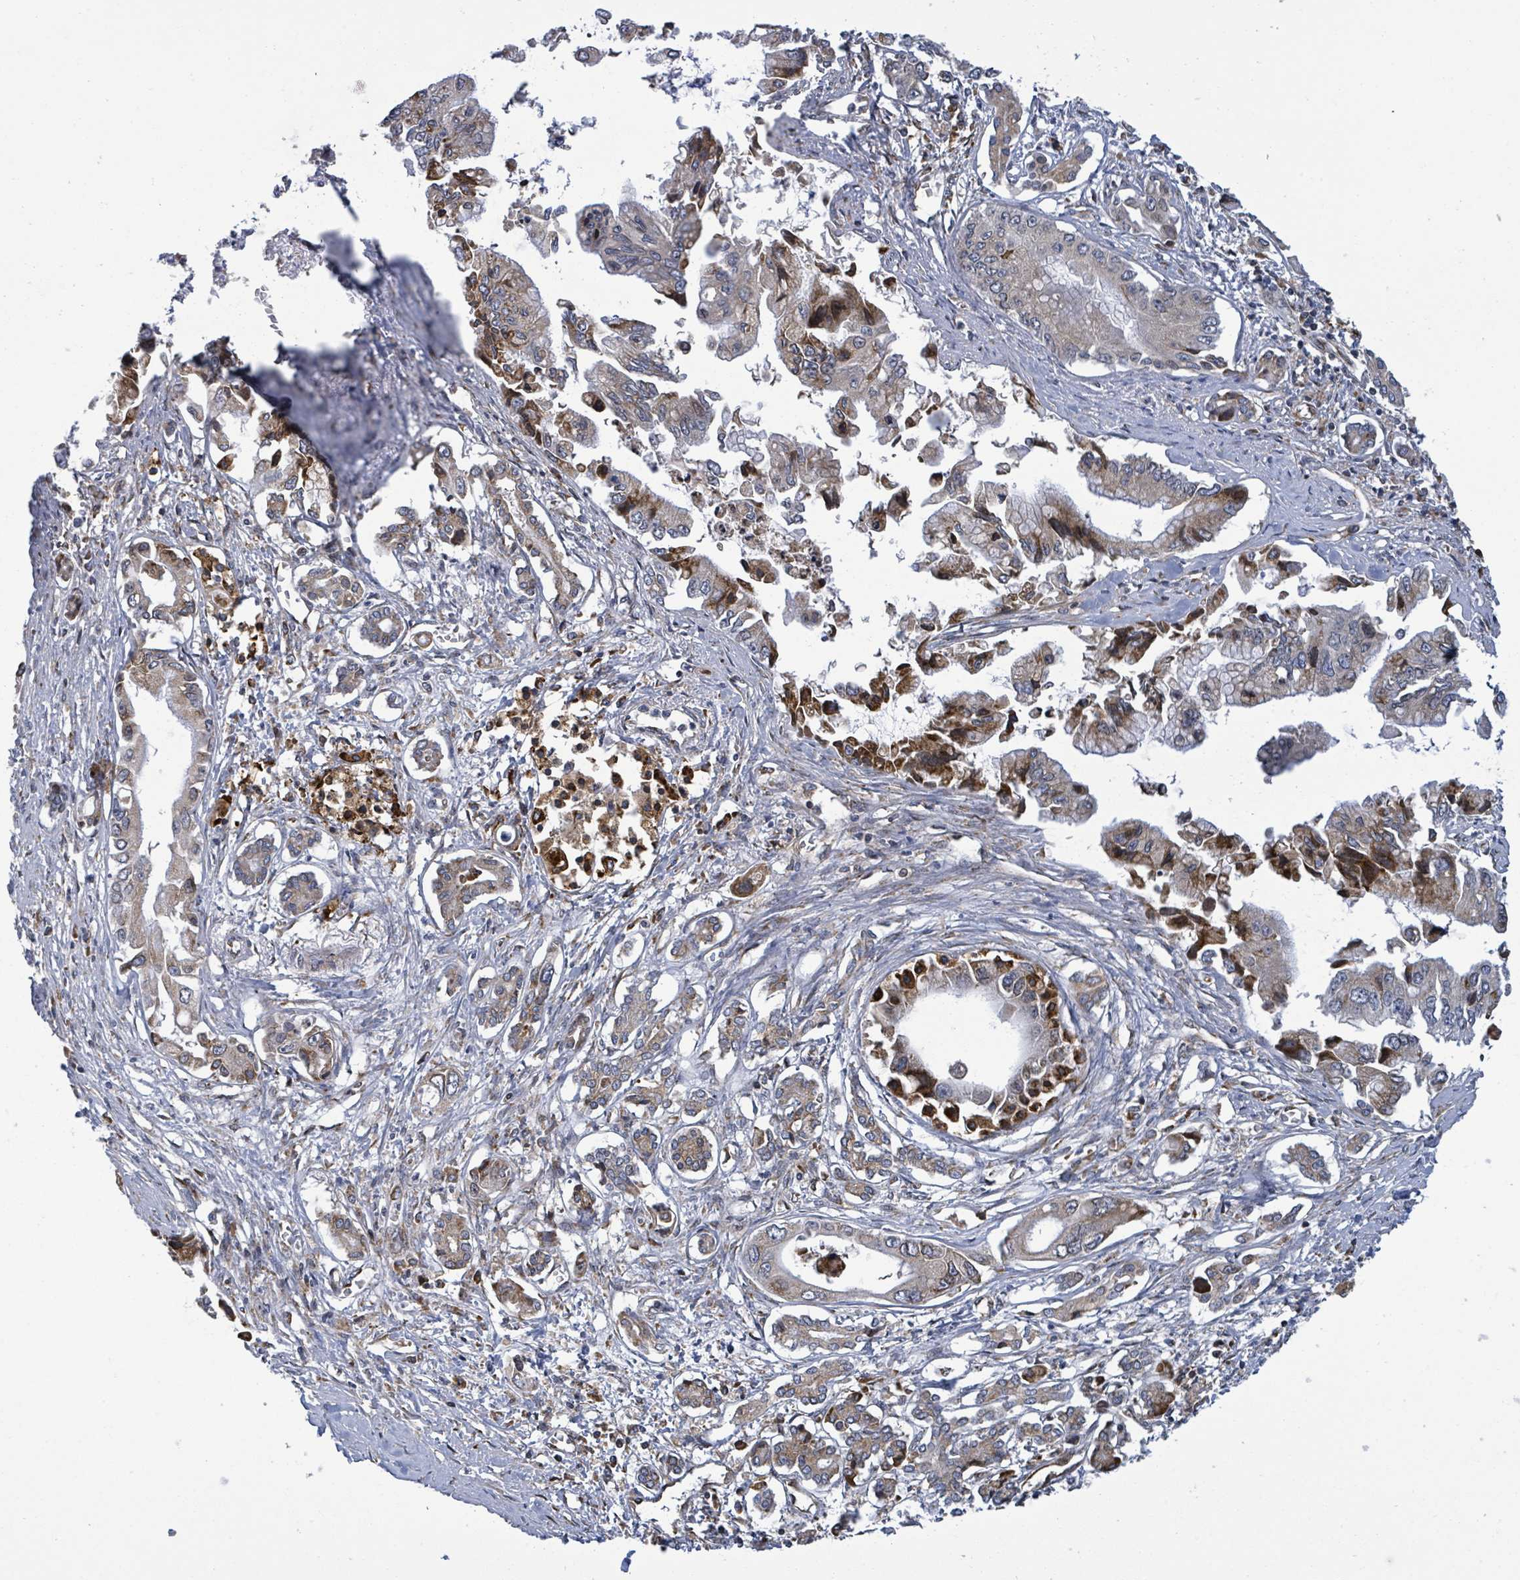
{"staining": {"intensity": "strong", "quantity": "<25%", "location": "cytoplasmic/membranous"}, "tissue": "pancreatic cancer", "cell_type": "Tumor cells", "image_type": "cancer", "snomed": [{"axis": "morphology", "description": "Adenocarcinoma, NOS"}, {"axis": "topography", "description": "Pancreas"}], "caption": "This is an image of IHC staining of pancreatic cancer, which shows strong staining in the cytoplasmic/membranous of tumor cells.", "gene": "NOMO1", "patient": {"sex": "male", "age": 84}}